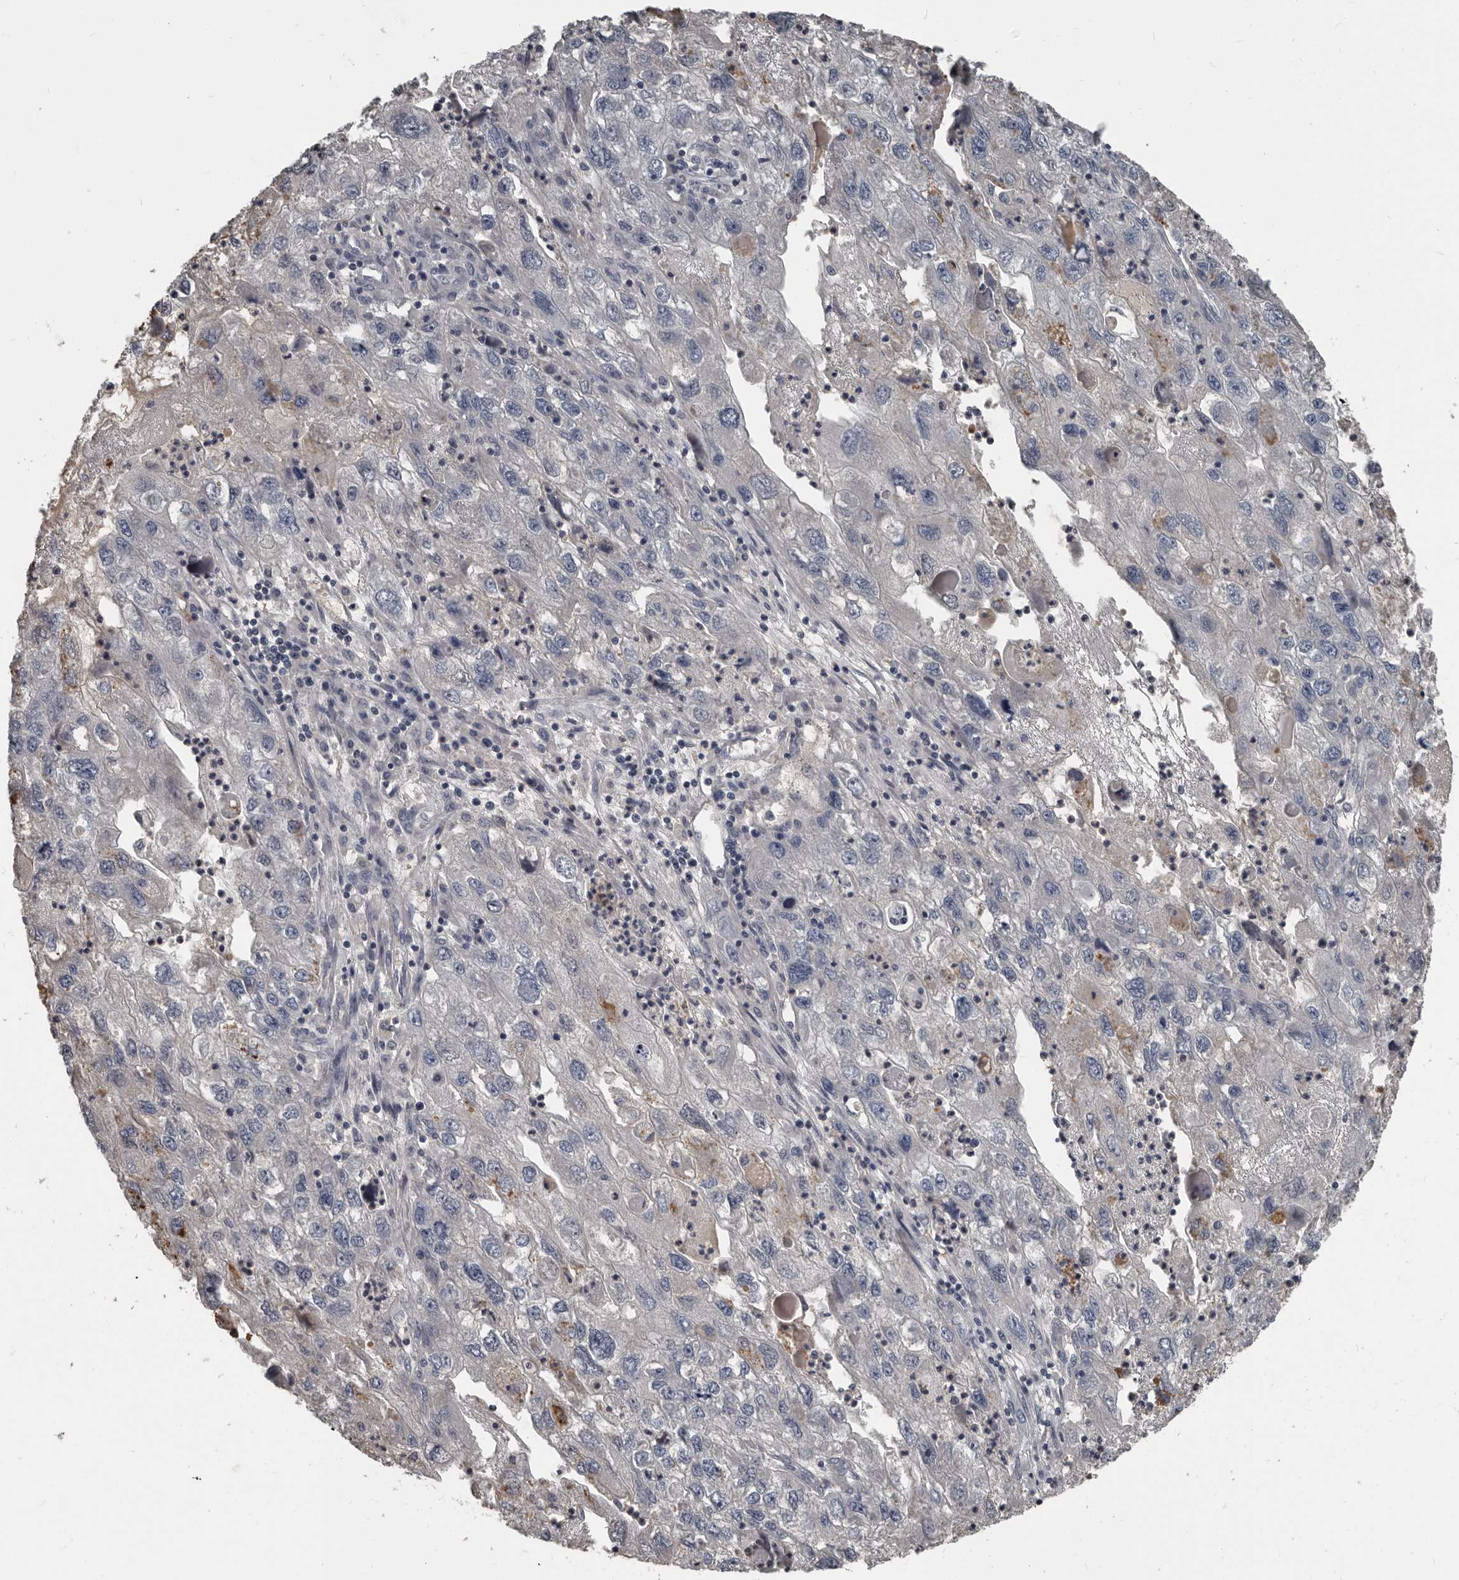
{"staining": {"intensity": "negative", "quantity": "none", "location": "none"}, "tissue": "endometrial cancer", "cell_type": "Tumor cells", "image_type": "cancer", "snomed": [{"axis": "morphology", "description": "Adenocarcinoma, NOS"}, {"axis": "topography", "description": "Endometrium"}], "caption": "Immunohistochemistry (IHC) of endometrial cancer (adenocarcinoma) reveals no positivity in tumor cells.", "gene": "CA6", "patient": {"sex": "female", "age": 49}}